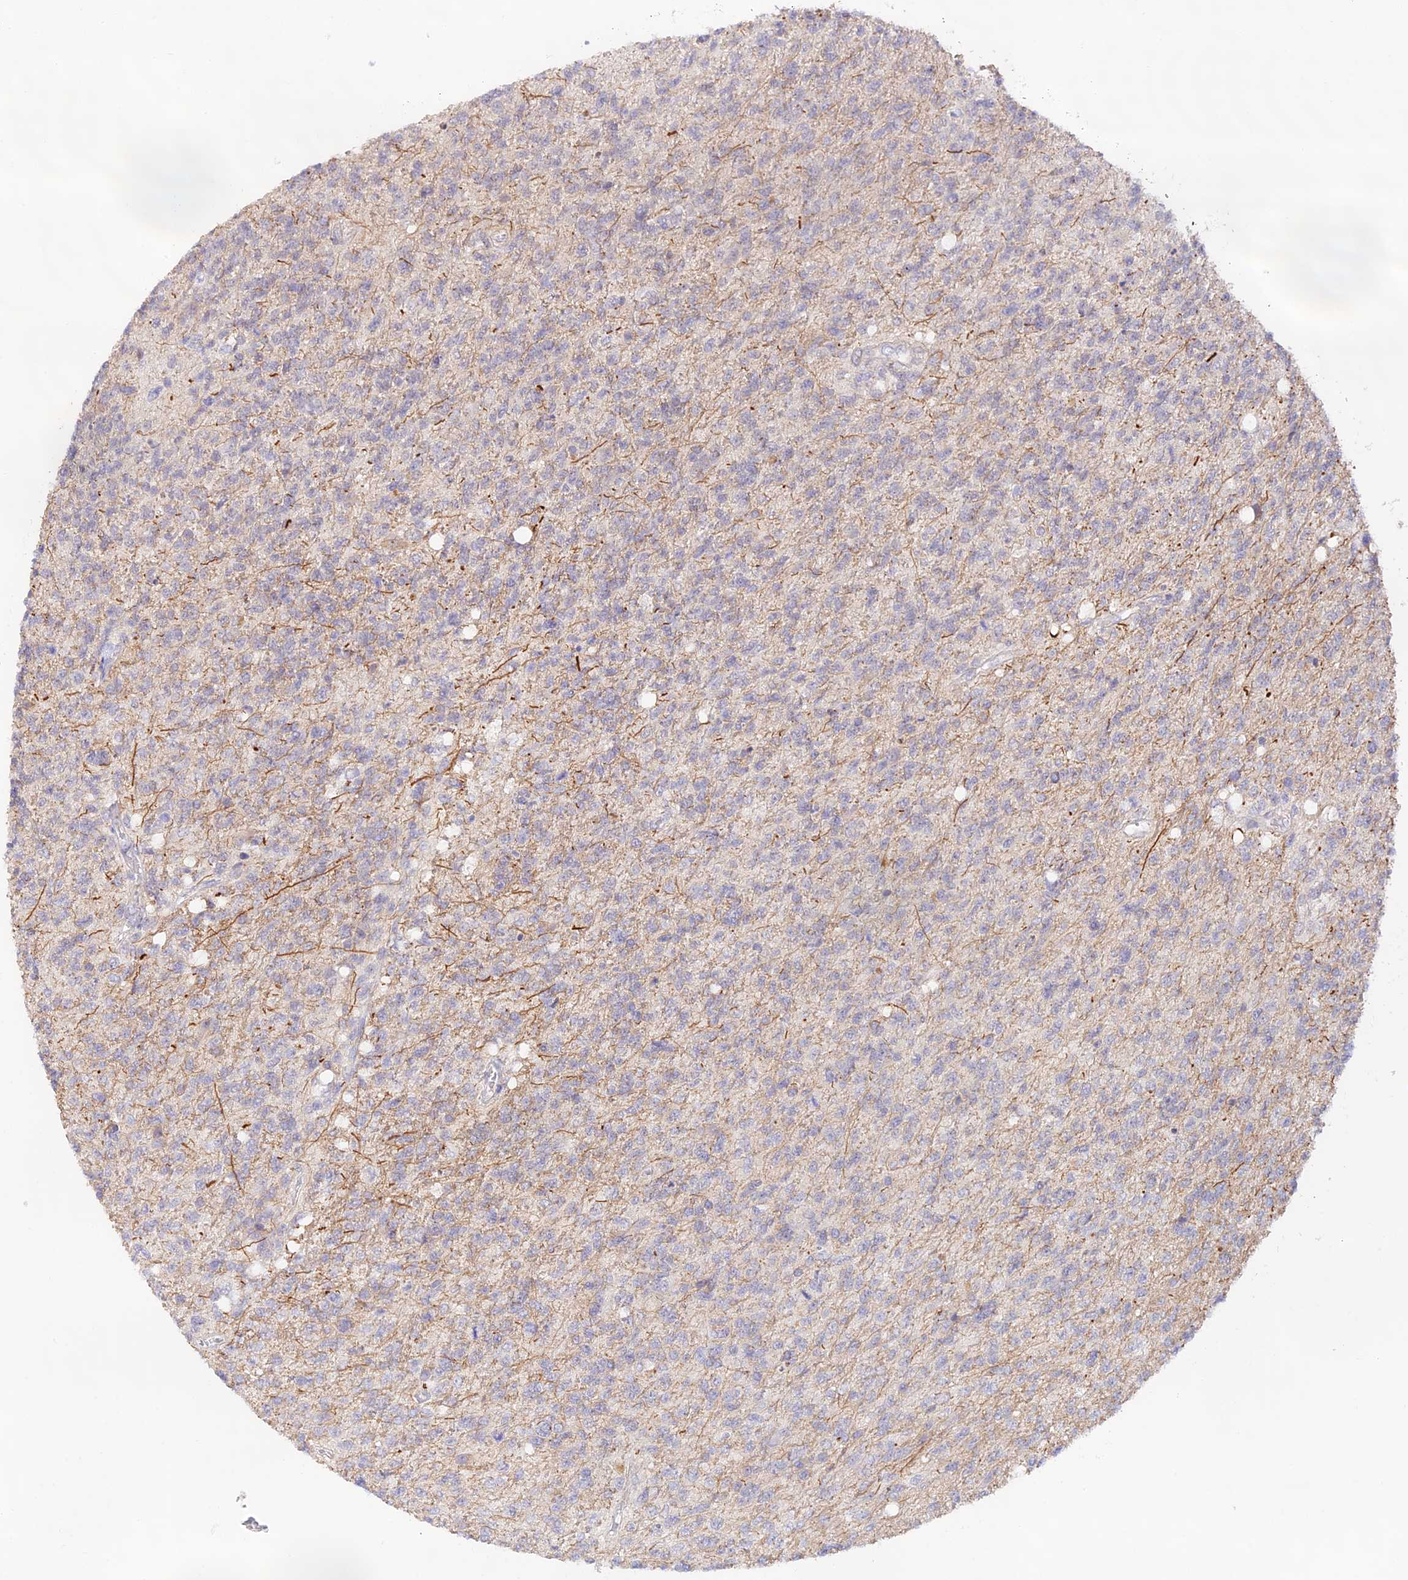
{"staining": {"intensity": "weak", "quantity": "<25%", "location": "cytoplasmic/membranous"}, "tissue": "glioma", "cell_type": "Tumor cells", "image_type": "cancer", "snomed": [{"axis": "morphology", "description": "Glioma, malignant, High grade"}, {"axis": "topography", "description": "Brain"}], "caption": "Immunohistochemistry (IHC) image of neoplastic tissue: glioma stained with DAB (3,3'-diaminobenzidine) displays no significant protein positivity in tumor cells. The staining is performed using DAB brown chromogen with nuclei counter-stained in using hematoxylin.", "gene": "CAMSAP3", "patient": {"sex": "male", "age": 56}}